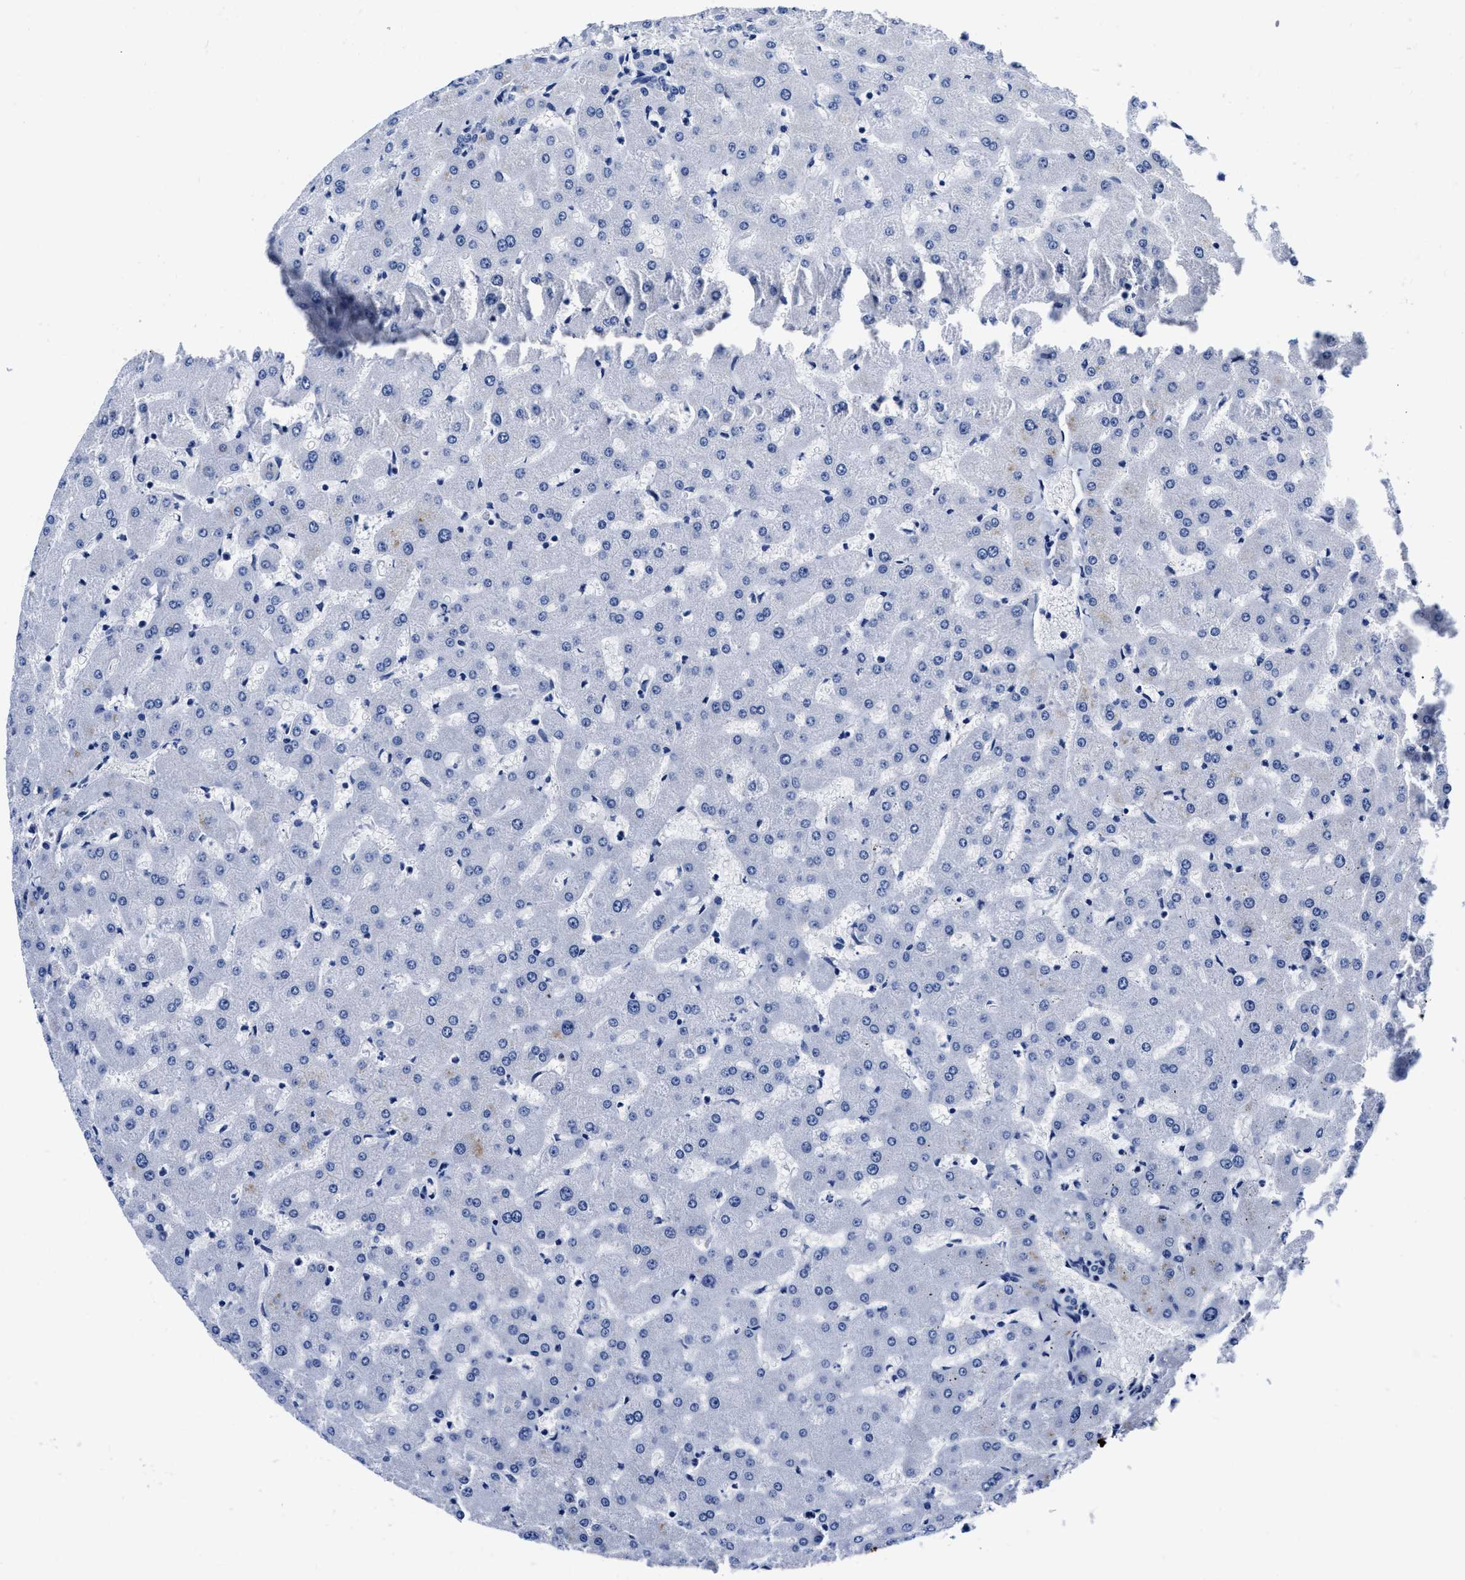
{"staining": {"intensity": "negative", "quantity": "none", "location": "none"}, "tissue": "liver", "cell_type": "Cholangiocytes", "image_type": "normal", "snomed": [{"axis": "morphology", "description": "Normal tissue, NOS"}, {"axis": "topography", "description": "Liver"}], "caption": "Protein analysis of unremarkable liver demonstrates no significant expression in cholangiocytes.", "gene": "CER1", "patient": {"sex": "female", "age": 63}}